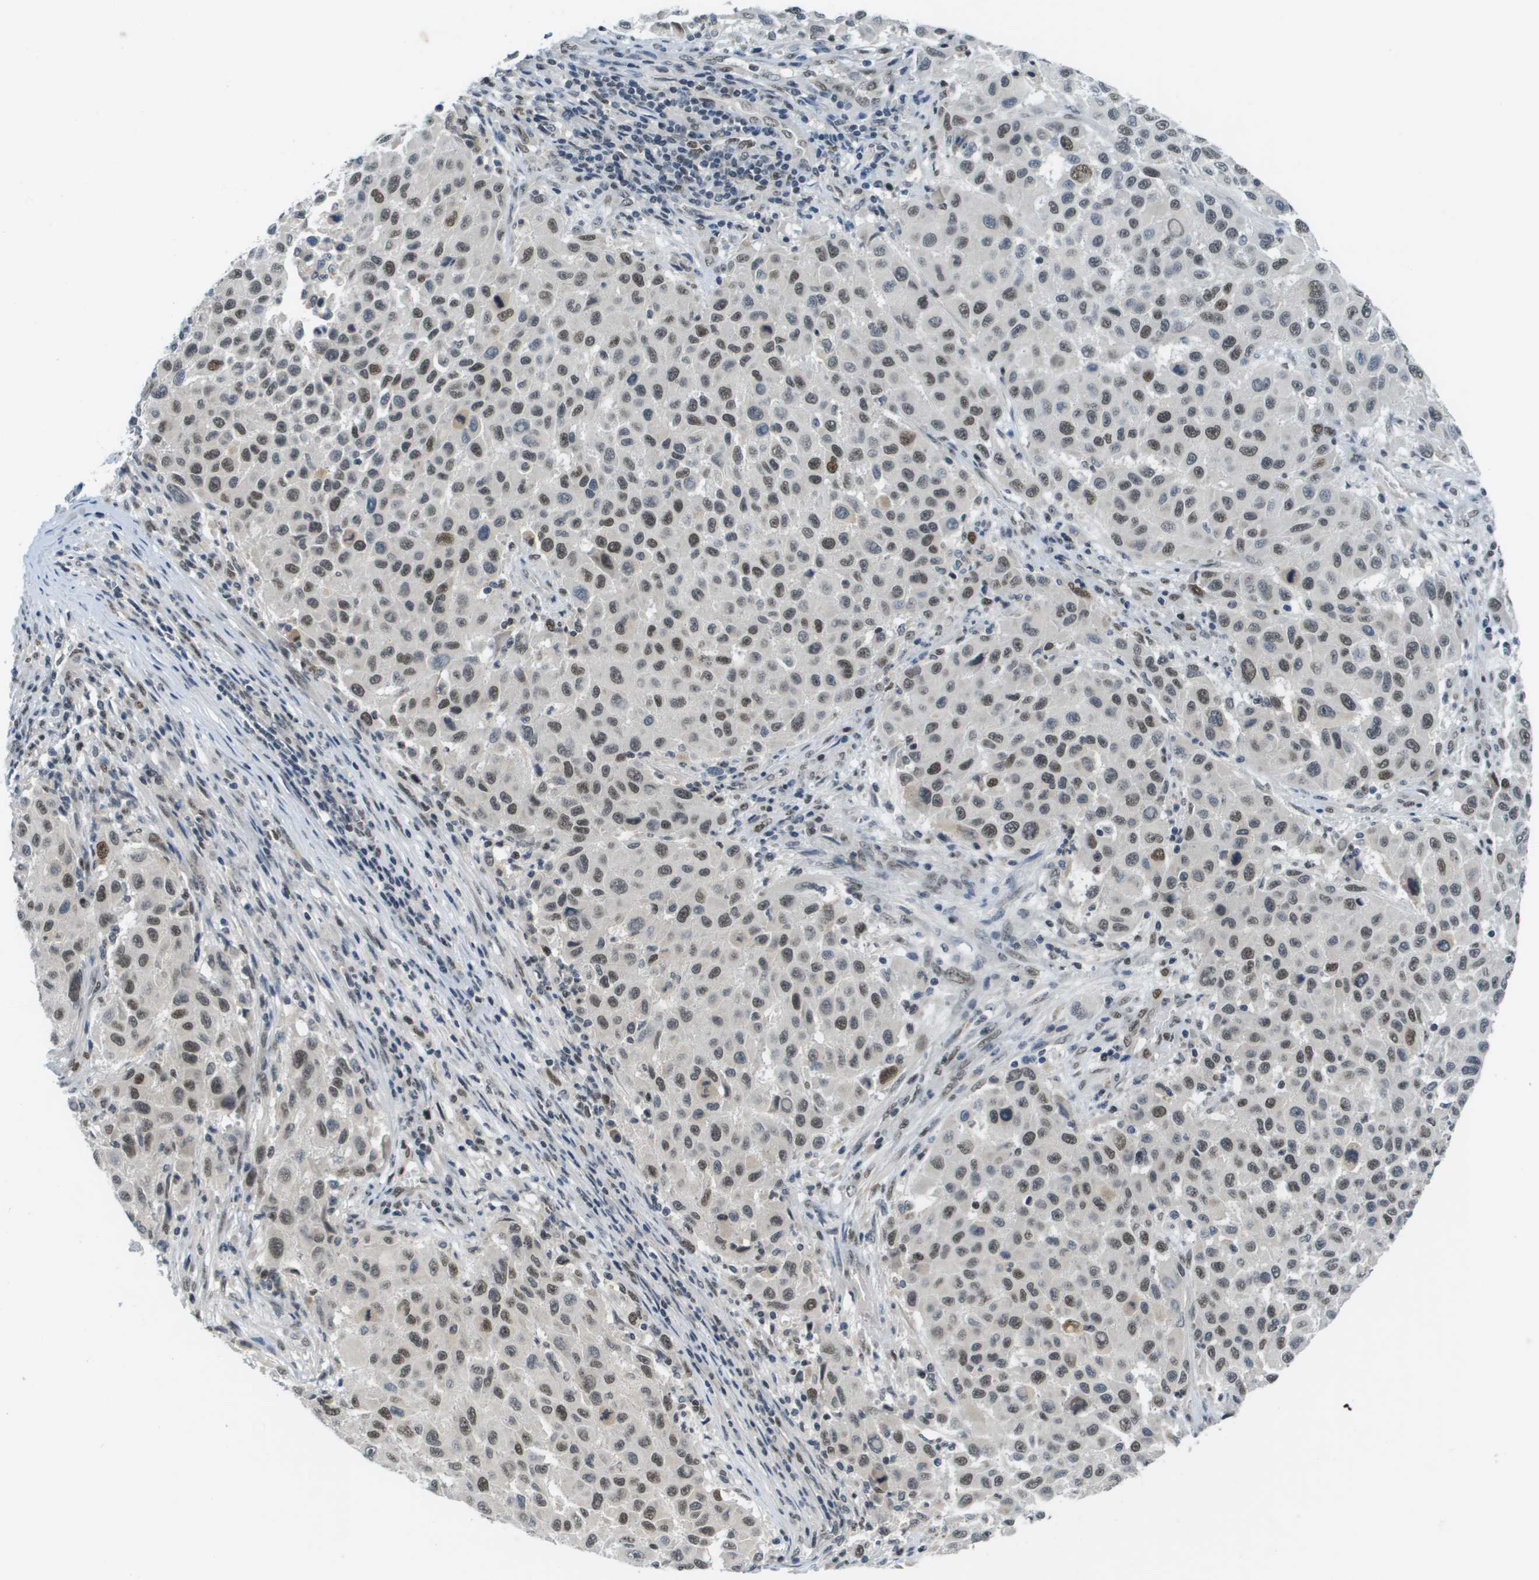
{"staining": {"intensity": "strong", "quantity": ">75%", "location": "nuclear"}, "tissue": "melanoma", "cell_type": "Tumor cells", "image_type": "cancer", "snomed": [{"axis": "morphology", "description": "Malignant melanoma, Metastatic site"}, {"axis": "topography", "description": "Lymph node"}], "caption": "Melanoma stained with a brown dye reveals strong nuclear positive staining in approximately >75% of tumor cells.", "gene": "CBX5", "patient": {"sex": "male", "age": 61}}